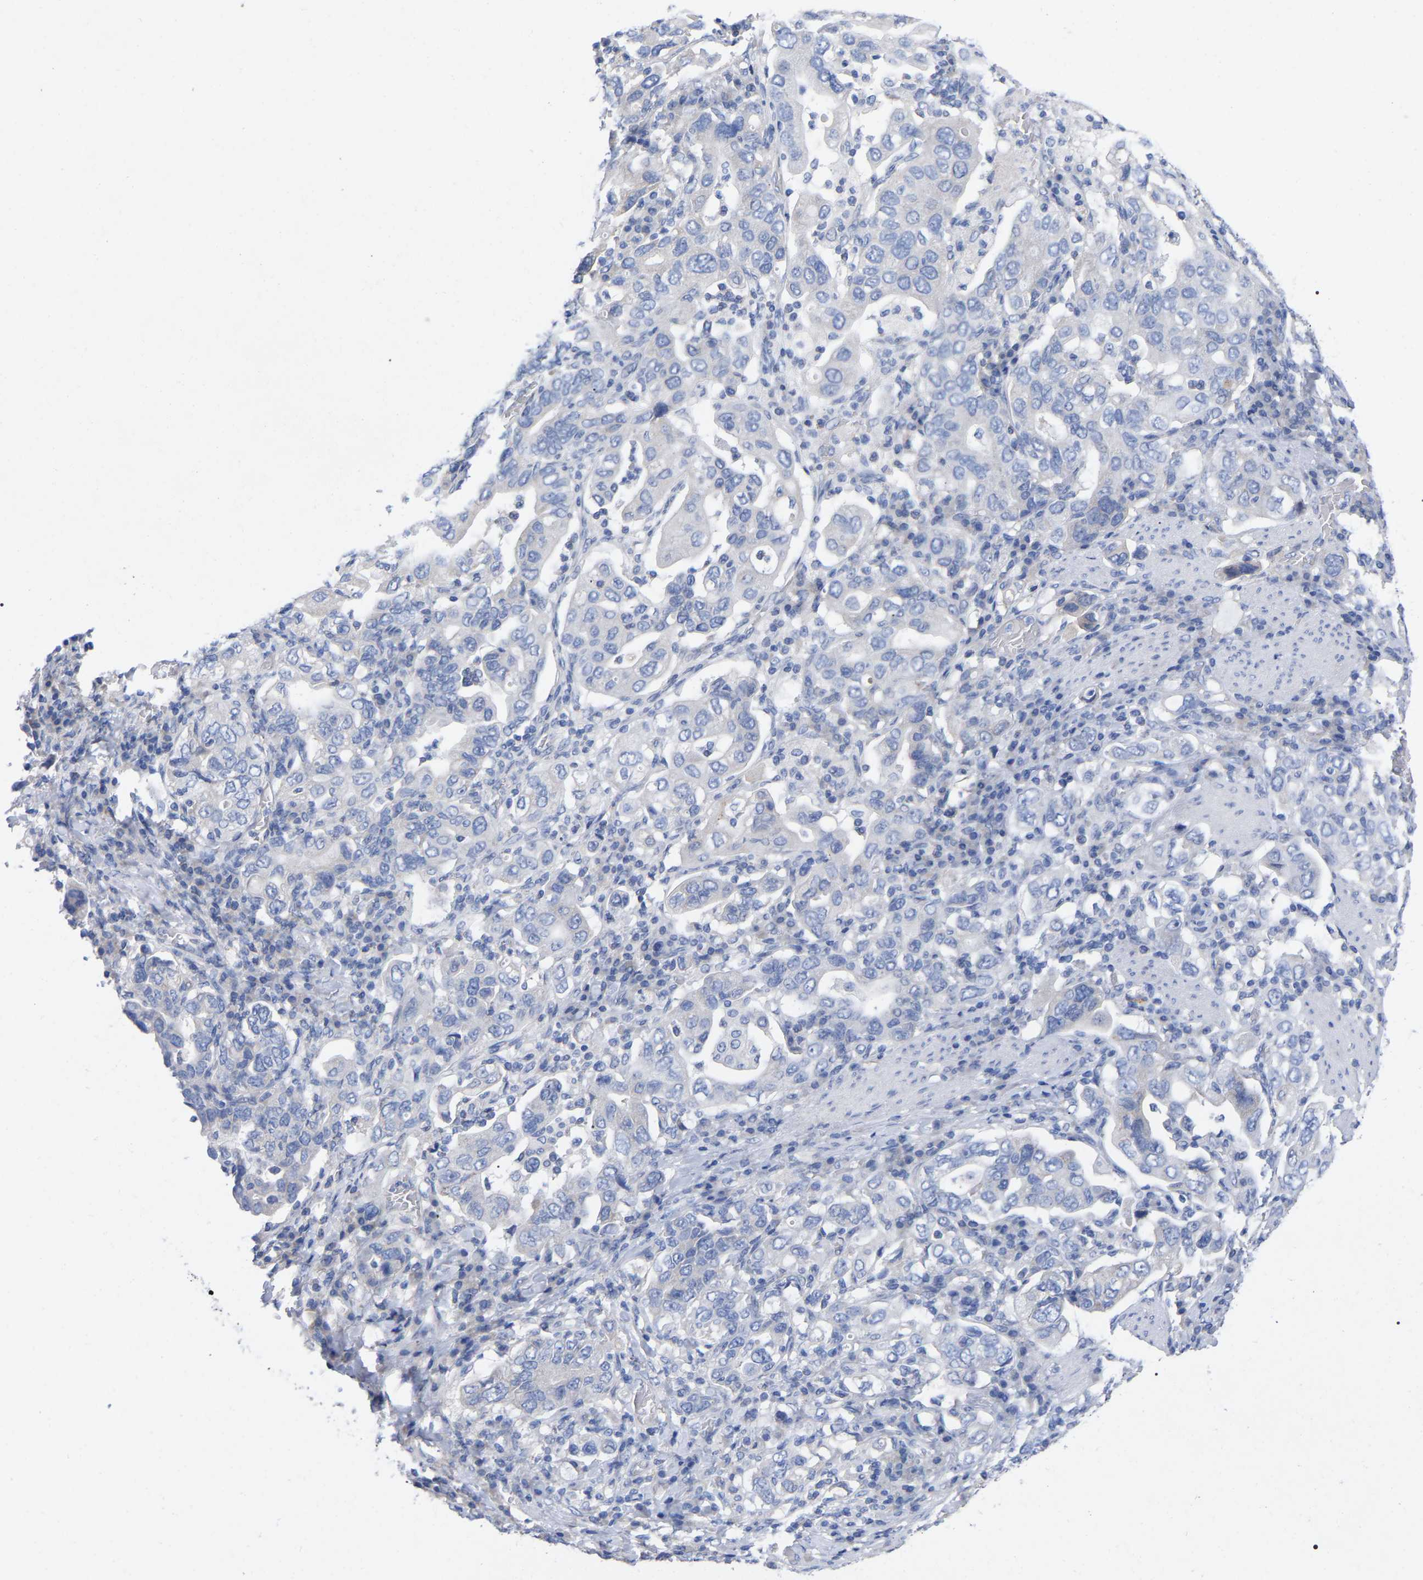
{"staining": {"intensity": "negative", "quantity": "none", "location": "none"}, "tissue": "stomach cancer", "cell_type": "Tumor cells", "image_type": "cancer", "snomed": [{"axis": "morphology", "description": "Adenocarcinoma, NOS"}, {"axis": "topography", "description": "Stomach, upper"}], "caption": "Stomach cancer stained for a protein using IHC shows no staining tumor cells.", "gene": "HAPLN1", "patient": {"sex": "male", "age": 62}}